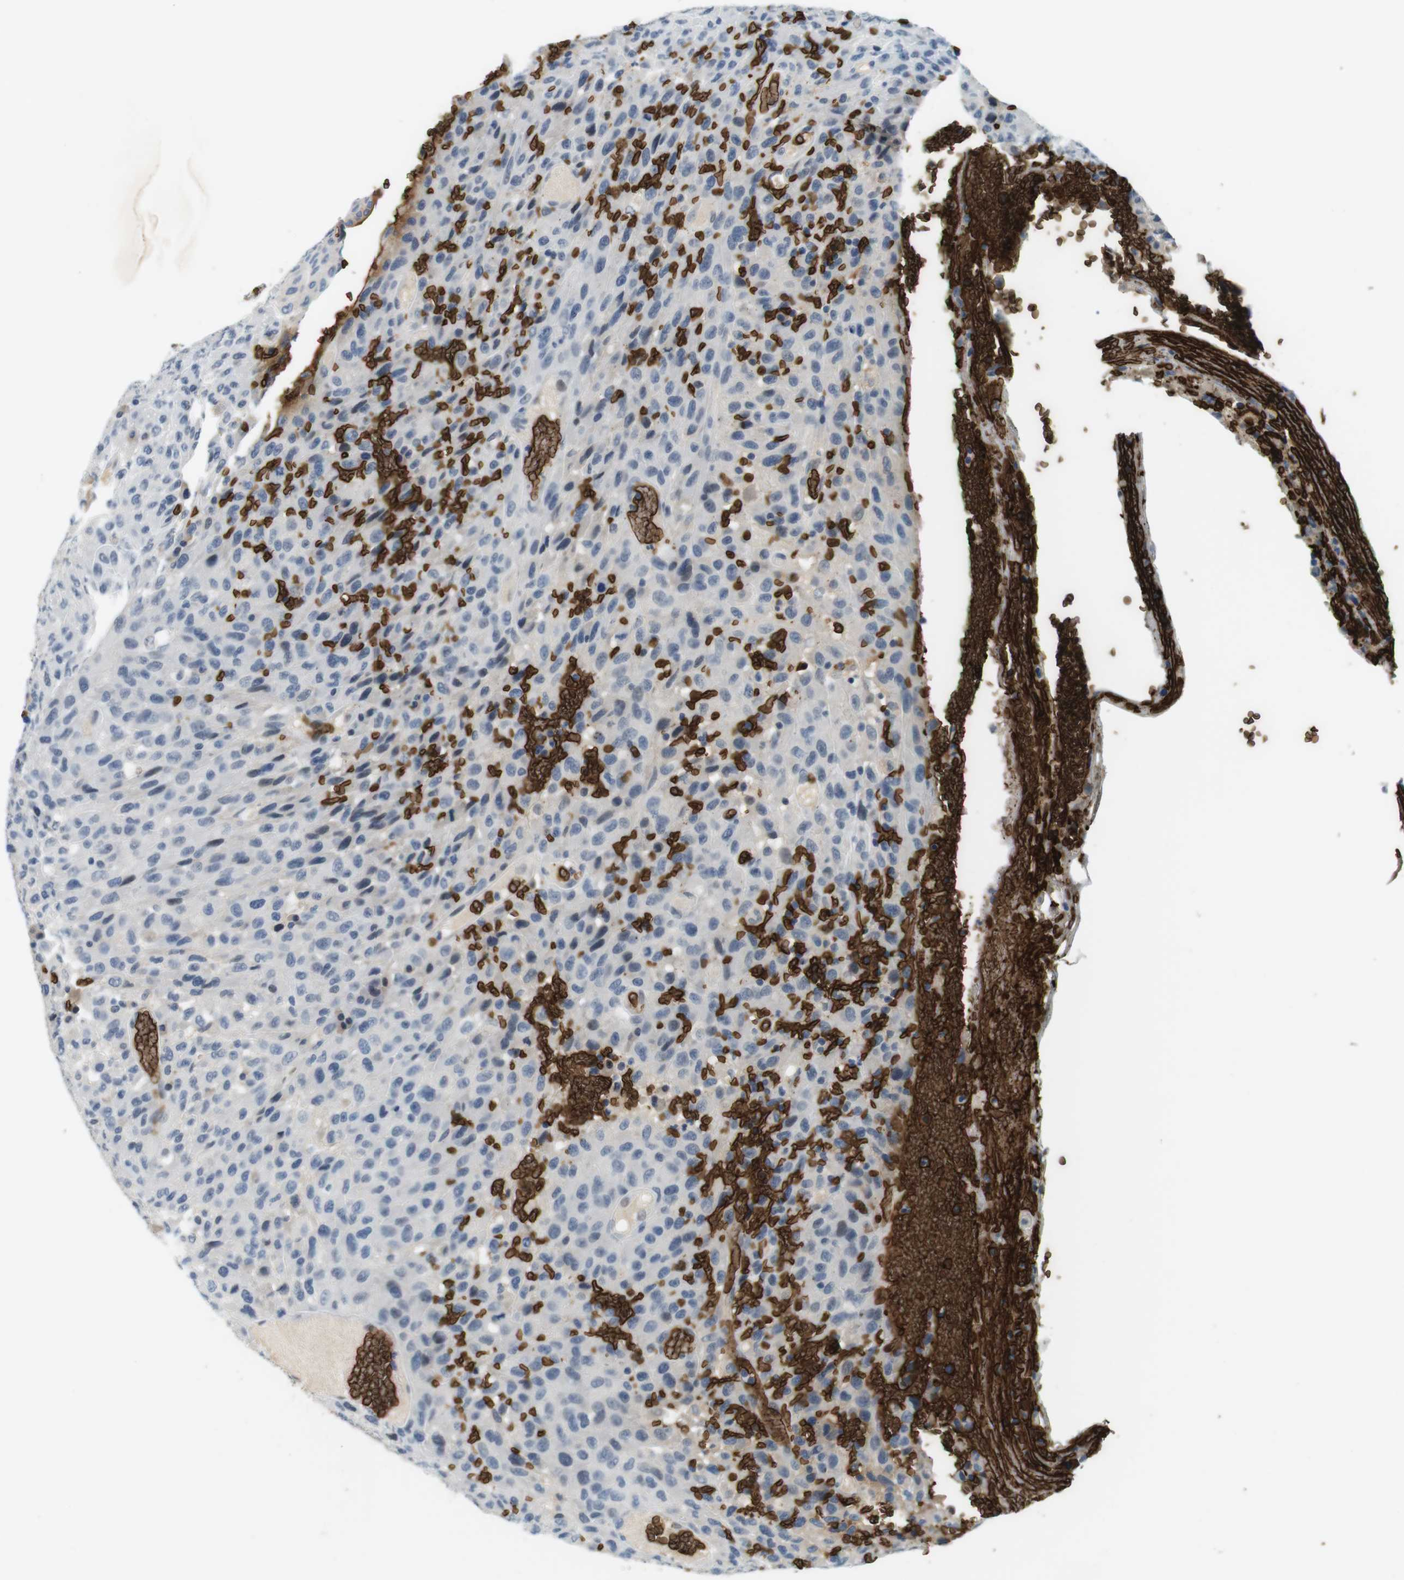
{"staining": {"intensity": "negative", "quantity": "none", "location": "none"}, "tissue": "urothelial cancer", "cell_type": "Tumor cells", "image_type": "cancer", "snomed": [{"axis": "morphology", "description": "Urothelial carcinoma, High grade"}, {"axis": "topography", "description": "Urinary bladder"}], "caption": "DAB immunohistochemical staining of high-grade urothelial carcinoma displays no significant expression in tumor cells. (Stains: DAB (3,3'-diaminobenzidine) immunohistochemistry with hematoxylin counter stain, Microscopy: brightfield microscopy at high magnification).", "gene": "SLC4A1", "patient": {"sex": "male", "age": 66}}